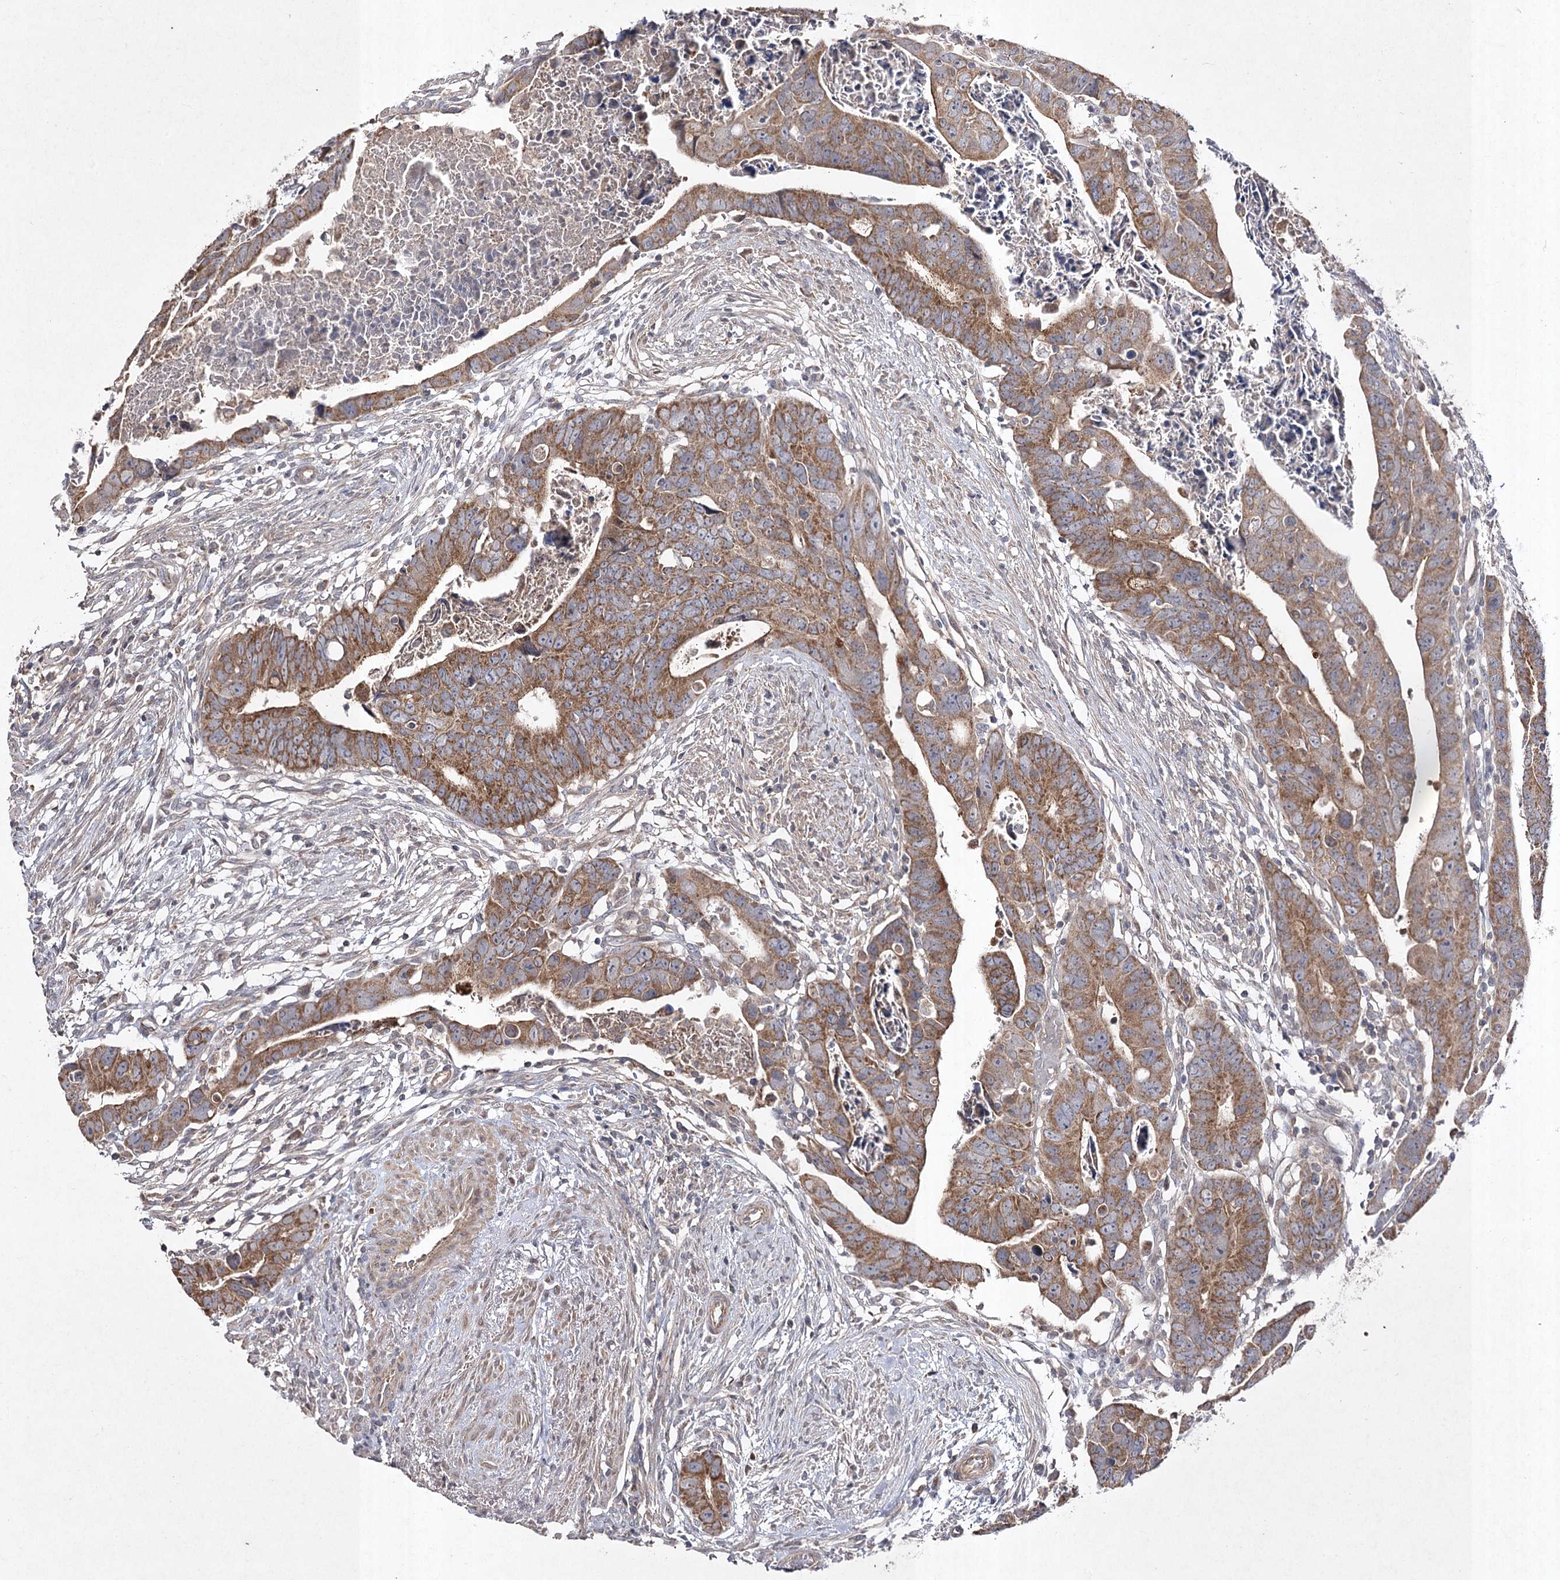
{"staining": {"intensity": "moderate", "quantity": ">75%", "location": "cytoplasmic/membranous"}, "tissue": "colorectal cancer", "cell_type": "Tumor cells", "image_type": "cancer", "snomed": [{"axis": "morphology", "description": "Adenocarcinoma, NOS"}, {"axis": "topography", "description": "Rectum"}], "caption": "About >75% of tumor cells in human colorectal cancer show moderate cytoplasmic/membranous protein expression as visualized by brown immunohistochemical staining.", "gene": "FANCL", "patient": {"sex": "female", "age": 65}}